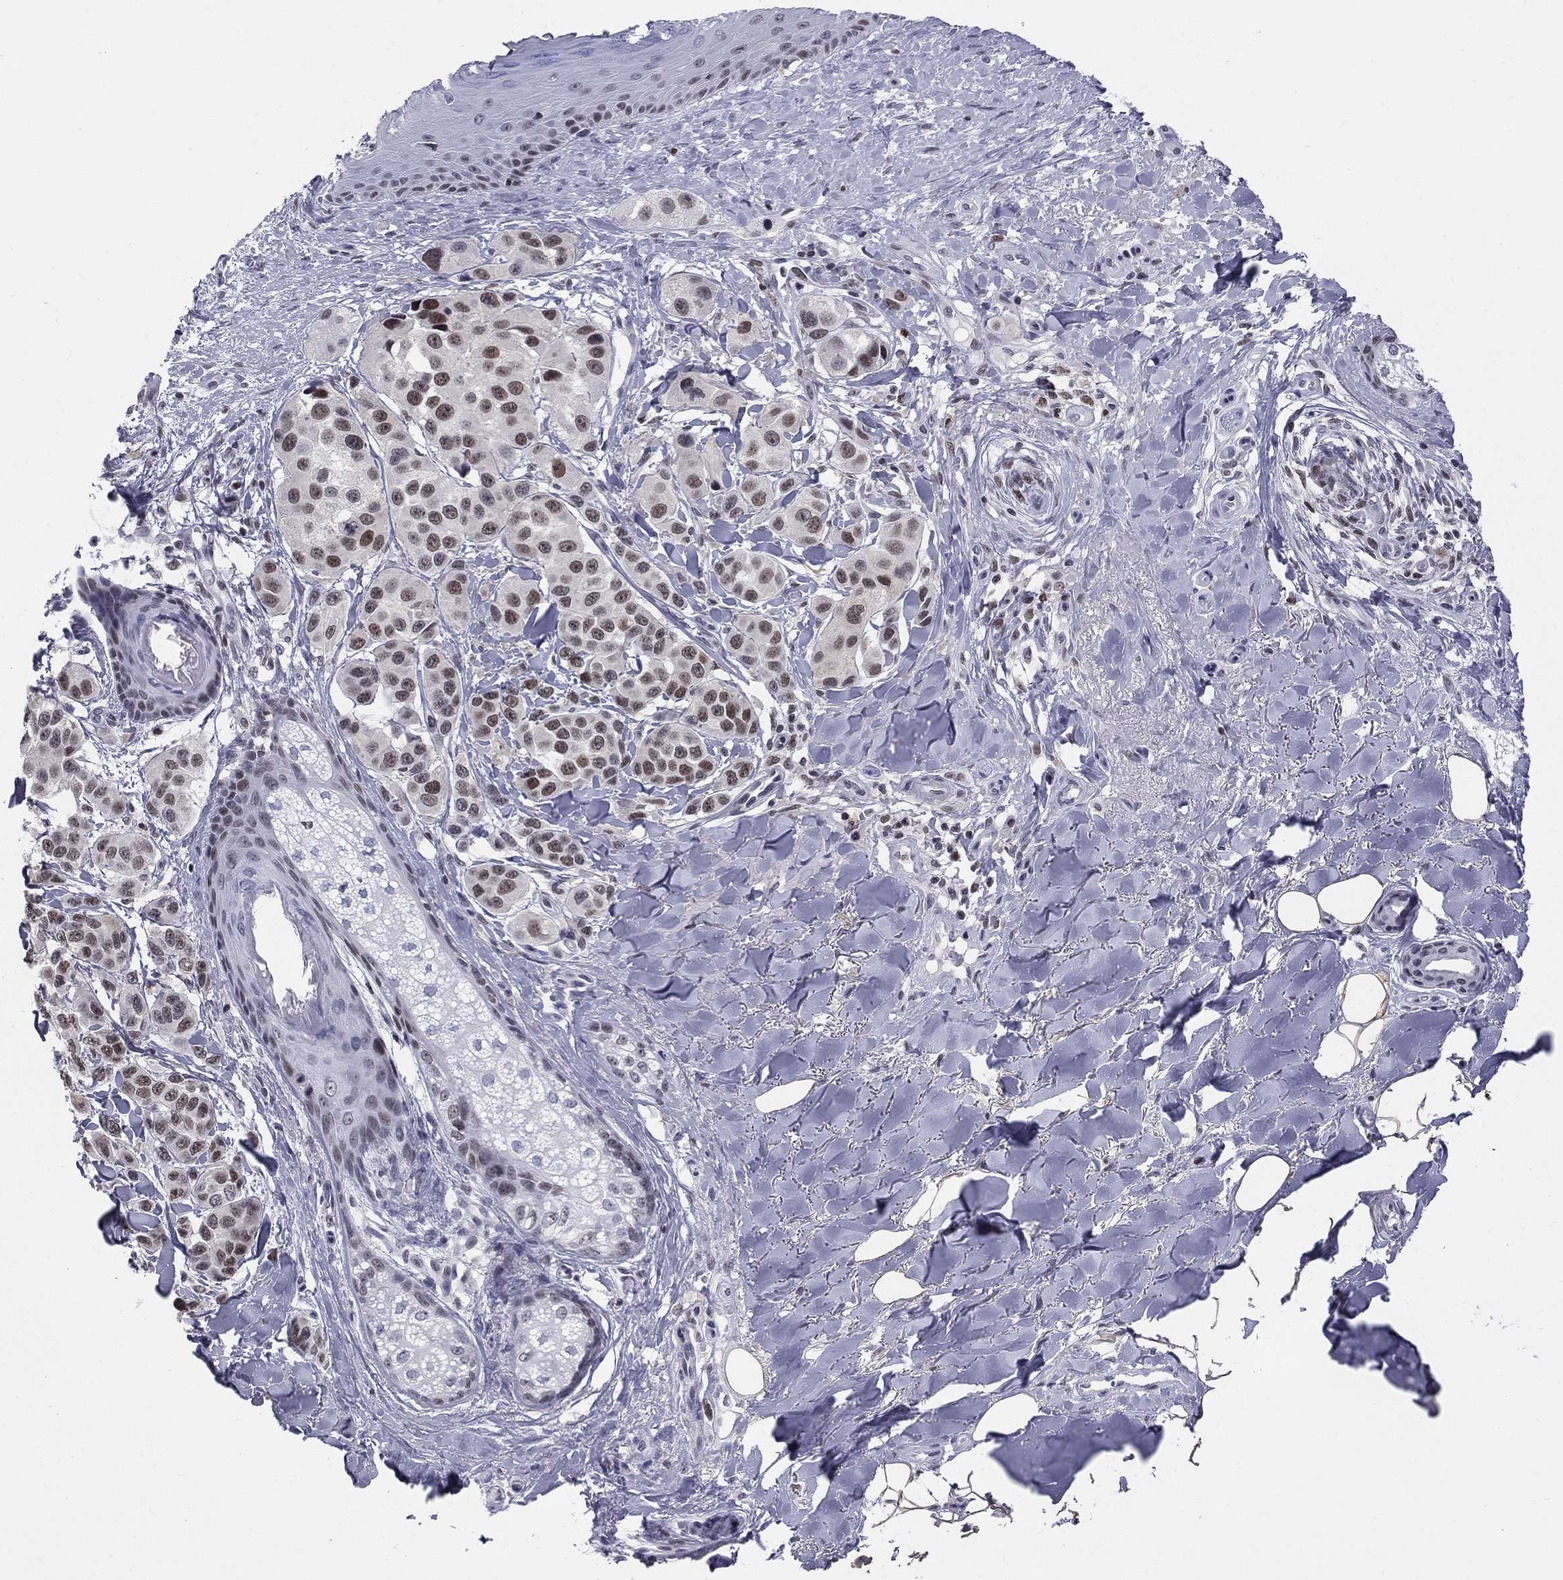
{"staining": {"intensity": "strong", "quantity": "<25%", "location": "nuclear"}, "tissue": "melanoma", "cell_type": "Tumor cells", "image_type": "cancer", "snomed": [{"axis": "morphology", "description": "Malignant melanoma, NOS"}, {"axis": "topography", "description": "Skin"}], "caption": "The immunohistochemical stain shows strong nuclear staining in tumor cells of malignant melanoma tissue.", "gene": "RNASEH2C", "patient": {"sex": "male", "age": 57}}